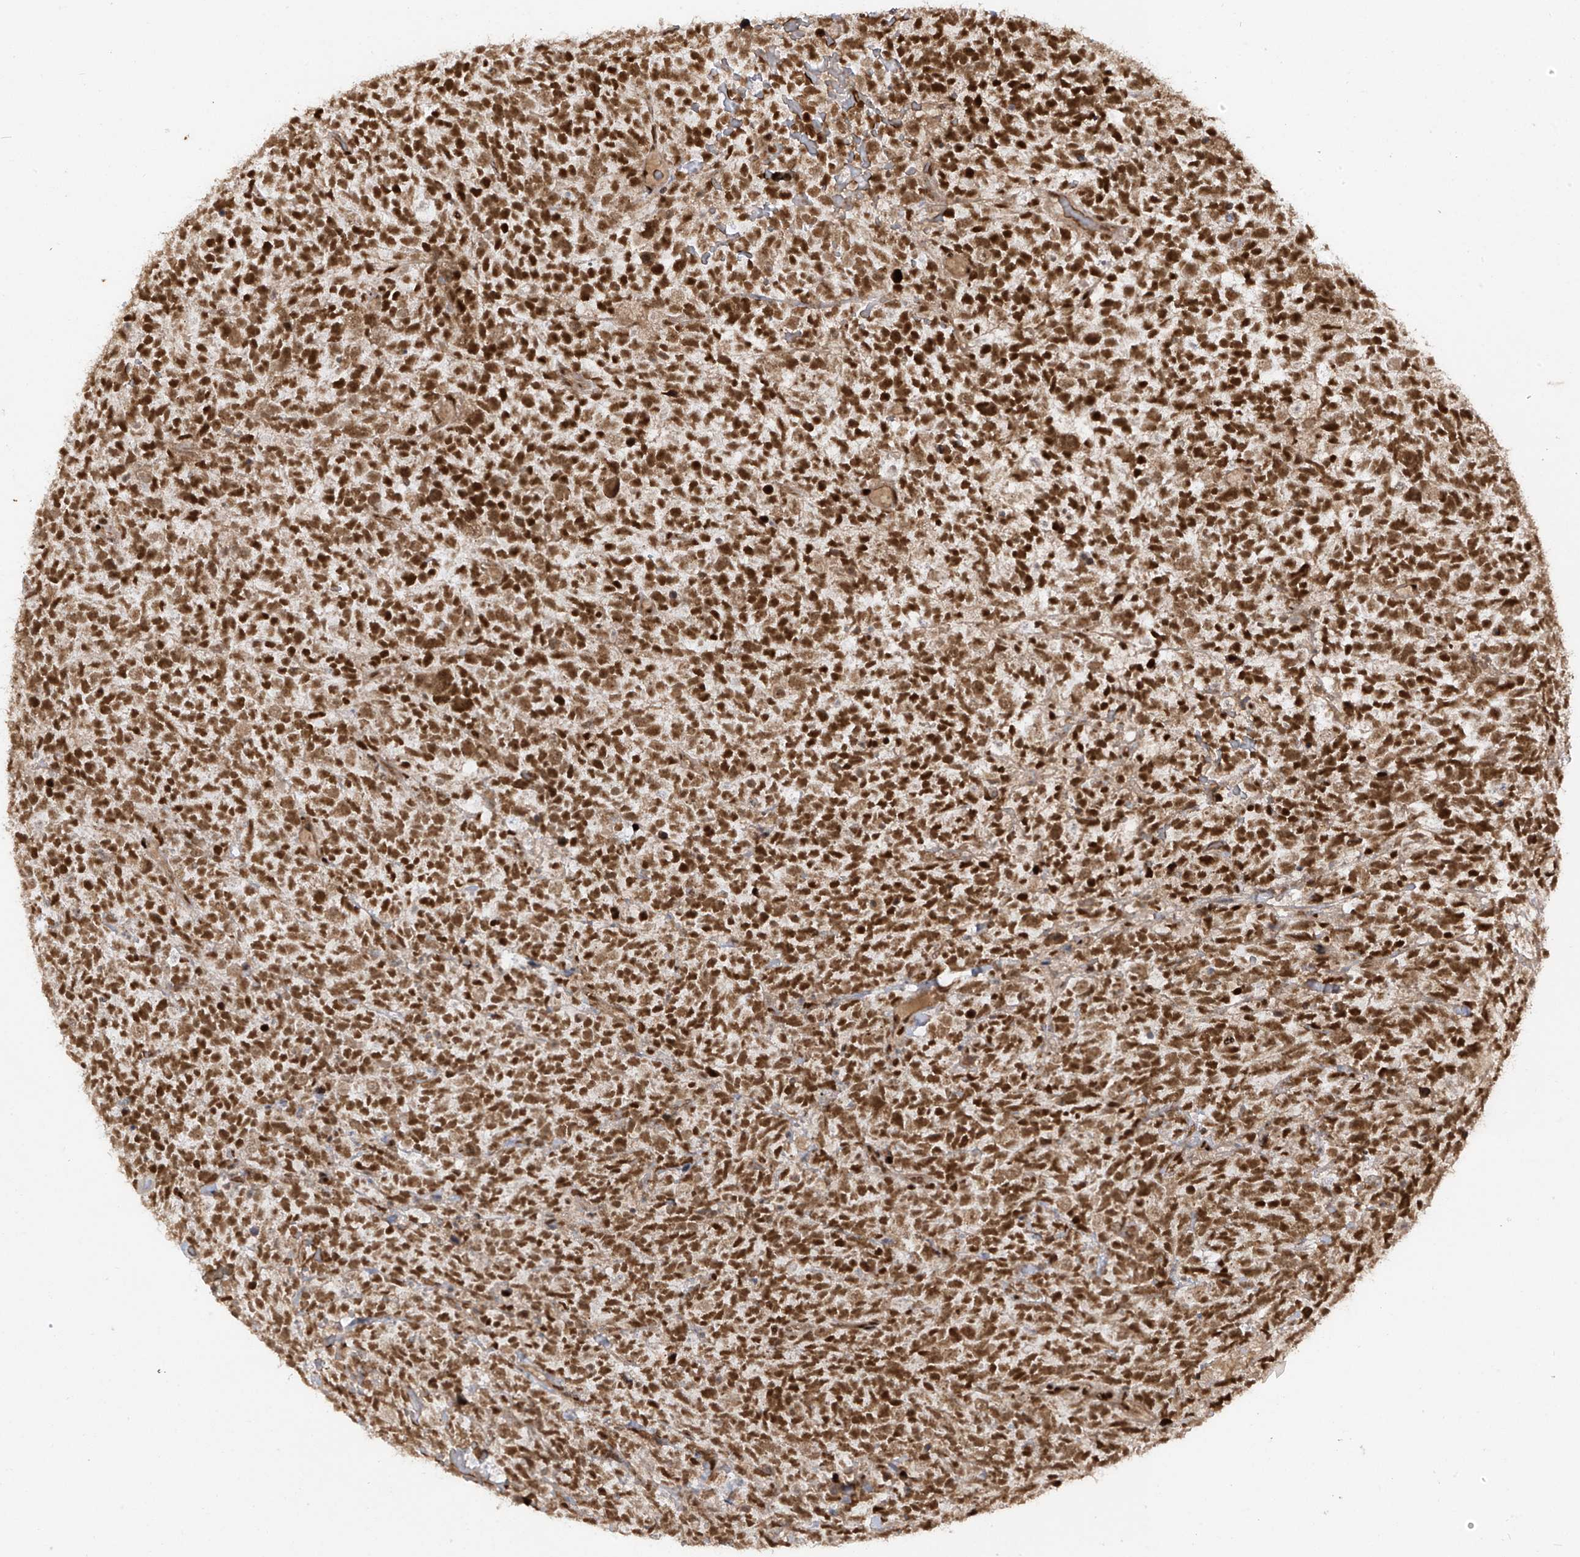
{"staining": {"intensity": "moderate", "quantity": ">75%", "location": "nuclear"}, "tissue": "urothelial cancer", "cell_type": "Tumor cells", "image_type": "cancer", "snomed": [{"axis": "morphology", "description": "Urothelial carcinoma, High grade"}, {"axis": "topography", "description": "Urinary bladder"}], "caption": "The immunohistochemical stain shows moderate nuclear expression in tumor cells of urothelial carcinoma (high-grade) tissue.", "gene": "ARHGEF3", "patient": {"sex": "female", "age": 82}}